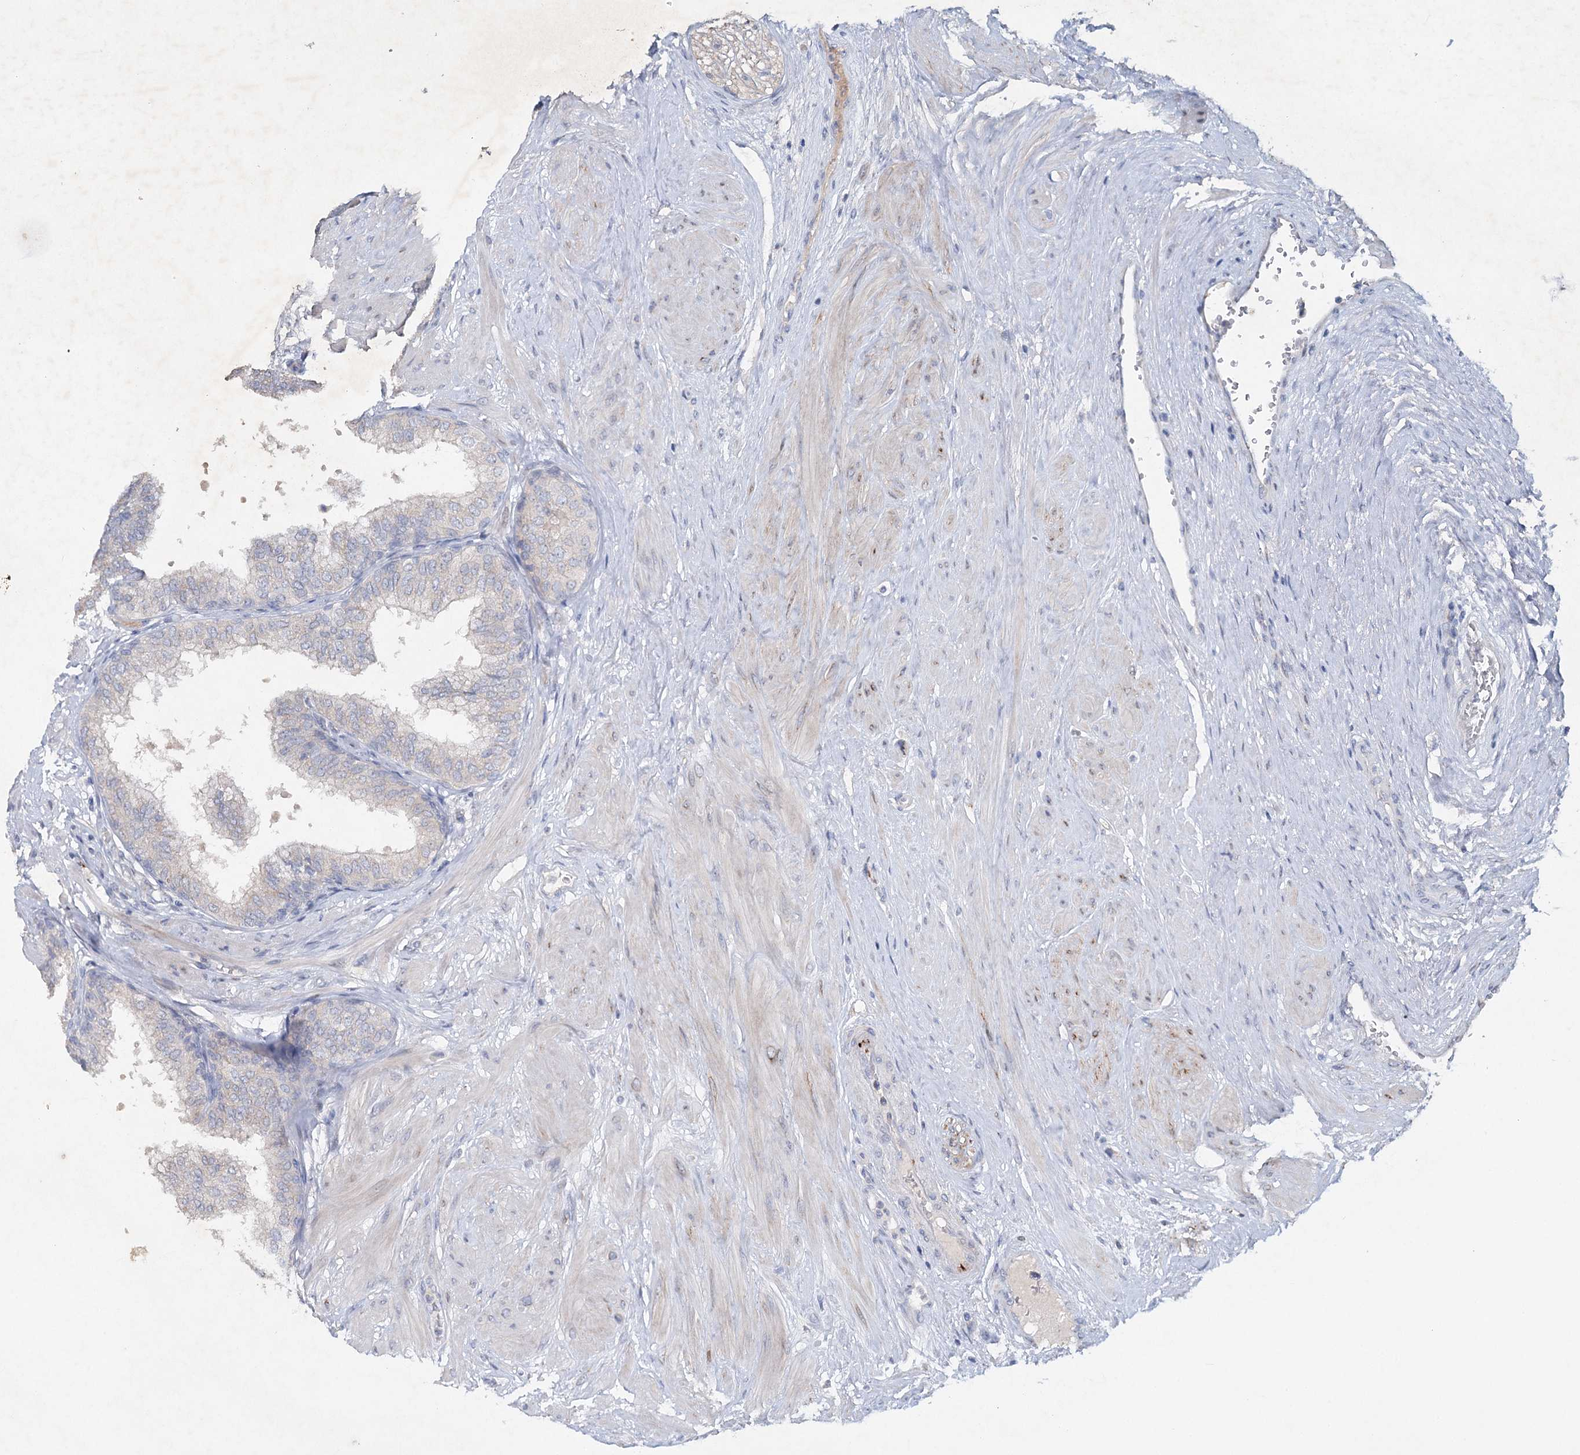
{"staining": {"intensity": "weak", "quantity": "<25%", "location": "cytoplasmic/membranous"}, "tissue": "prostate", "cell_type": "Glandular cells", "image_type": "normal", "snomed": [{"axis": "morphology", "description": "Normal tissue, NOS"}, {"axis": "topography", "description": "Prostate"}], "caption": "Immunohistochemistry (IHC) micrograph of normal prostate: human prostate stained with DAB reveals no significant protein staining in glandular cells.", "gene": "RFX6", "patient": {"sex": "male", "age": 60}}